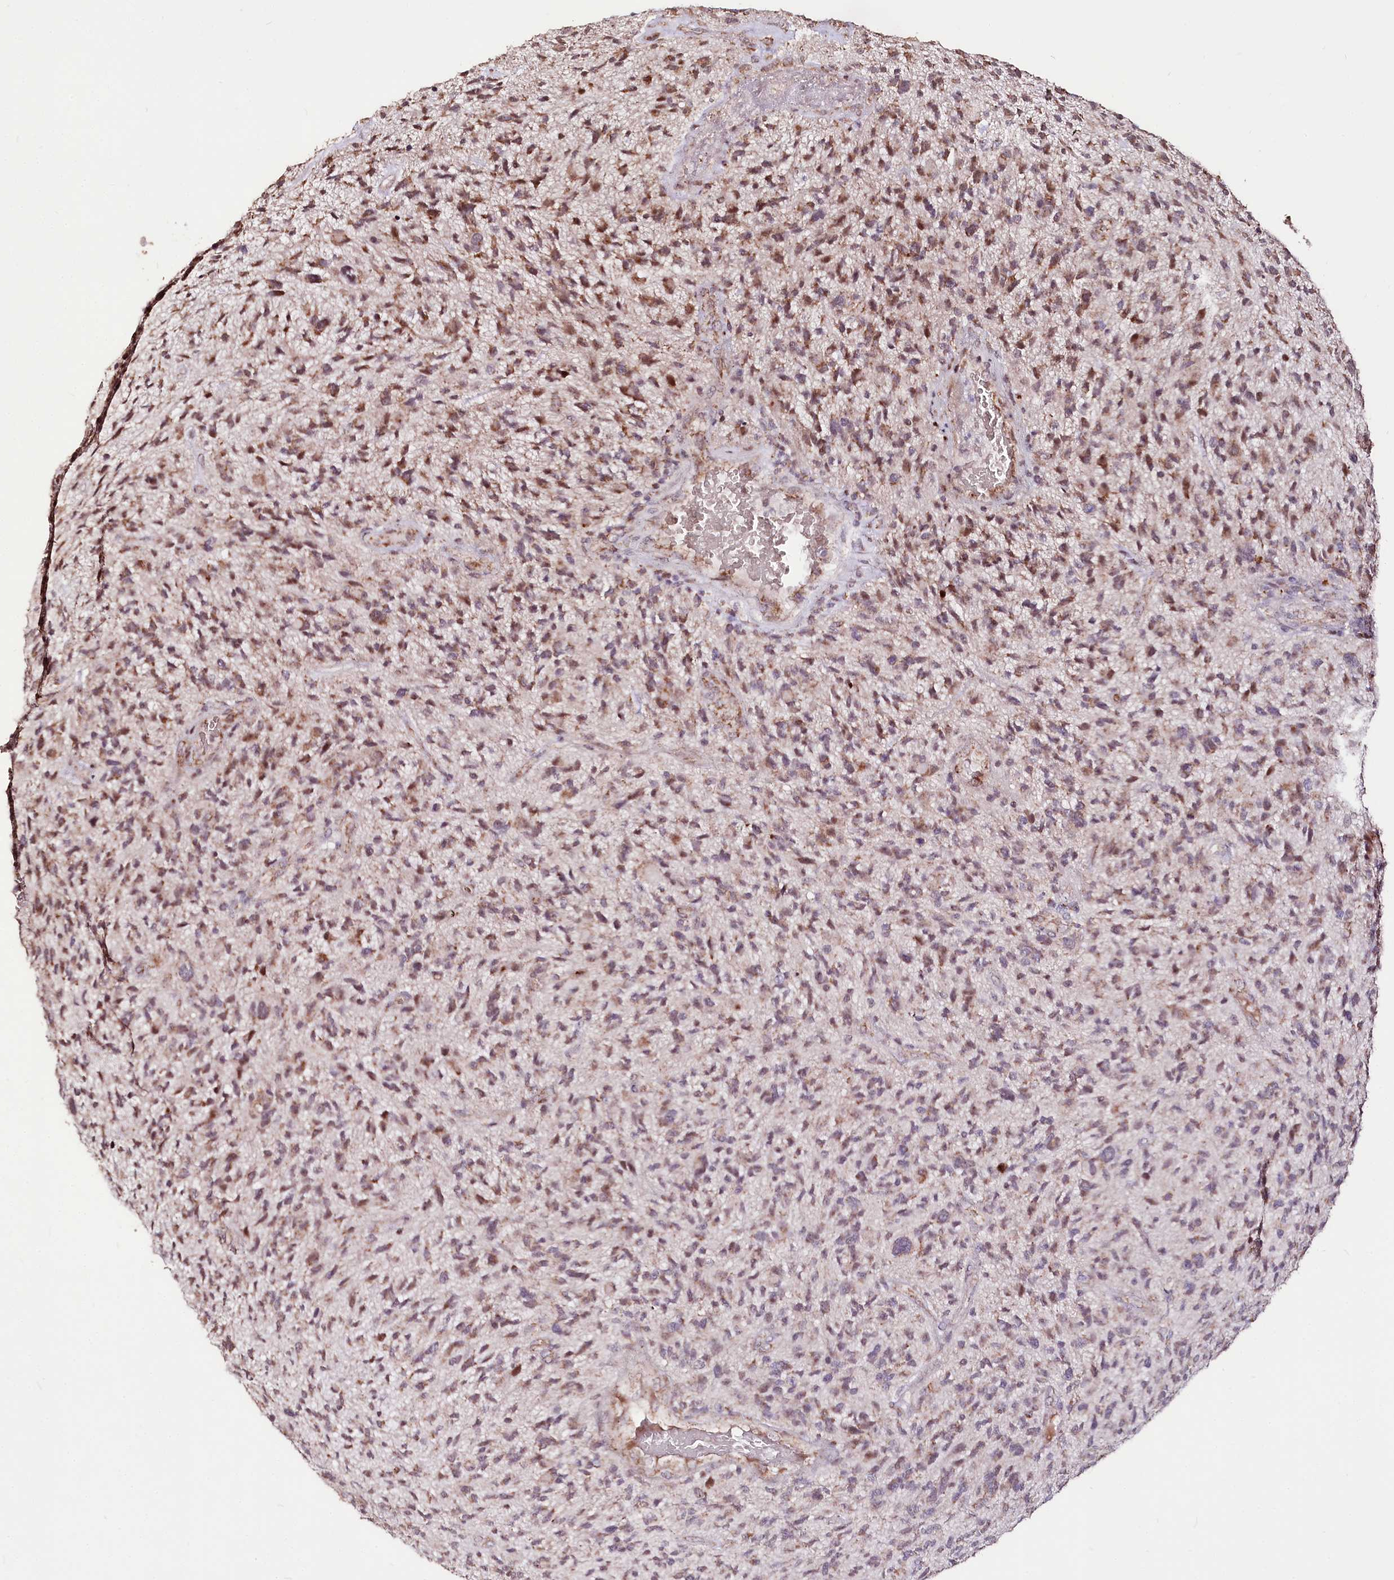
{"staining": {"intensity": "moderate", "quantity": ">75%", "location": "cytoplasmic/membranous"}, "tissue": "glioma", "cell_type": "Tumor cells", "image_type": "cancer", "snomed": [{"axis": "morphology", "description": "Glioma, malignant, High grade"}, {"axis": "topography", "description": "Brain"}], "caption": "A brown stain labels moderate cytoplasmic/membranous positivity of a protein in human malignant glioma (high-grade) tumor cells.", "gene": "CARD19", "patient": {"sex": "male", "age": 47}}